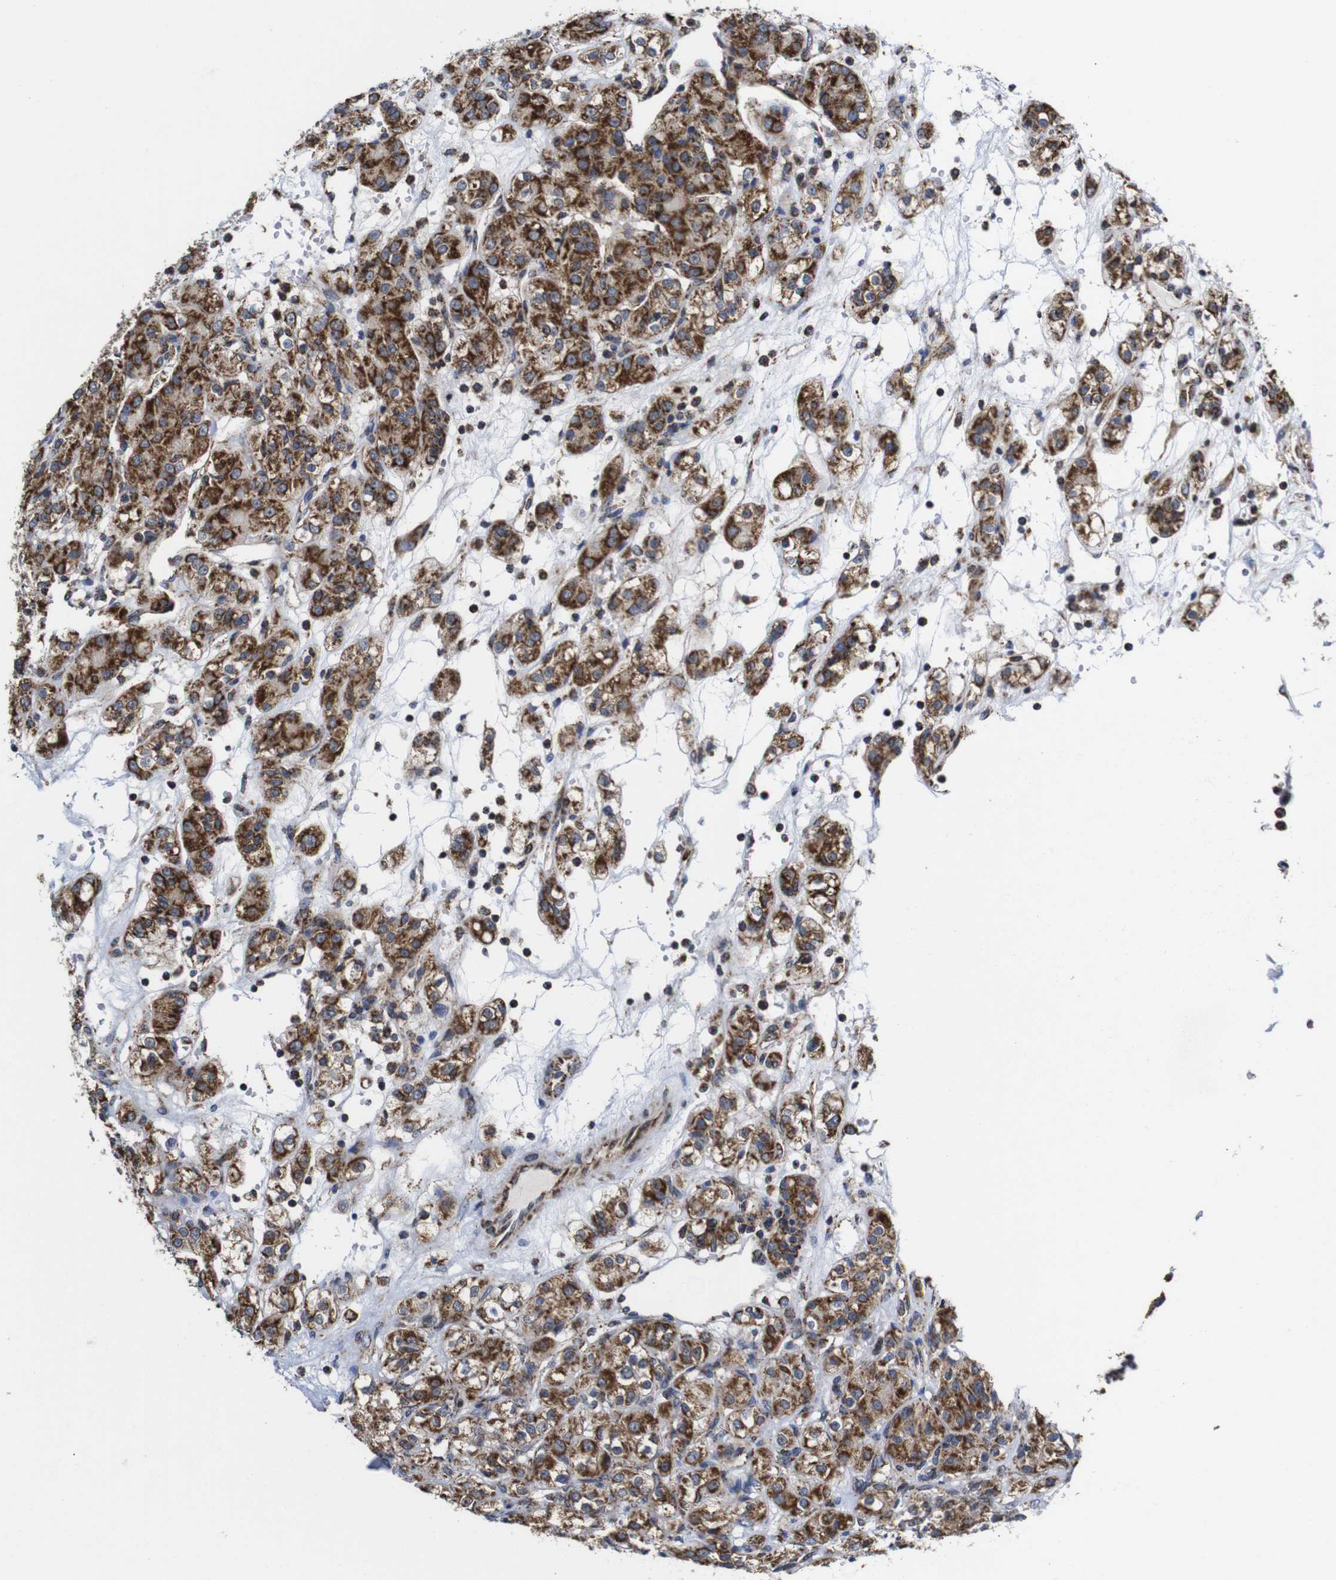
{"staining": {"intensity": "strong", "quantity": ">75%", "location": "cytoplasmic/membranous"}, "tissue": "renal cancer", "cell_type": "Tumor cells", "image_type": "cancer", "snomed": [{"axis": "morphology", "description": "Normal tissue, NOS"}, {"axis": "morphology", "description": "Adenocarcinoma, NOS"}, {"axis": "topography", "description": "Kidney"}], "caption": "Immunohistochemistry micrograph of neoplastic tissue: renal adenocarcinoma stained using immunohistochemistry (IHC) shows high levels of strong protein expression localized specifically in the cytoplasmic/membranous of tumor cells, appearing as a cytoplasmic/membranous brown color.", "gene": "C17orf80", "patient": {"sex": "male", "age": 61}}